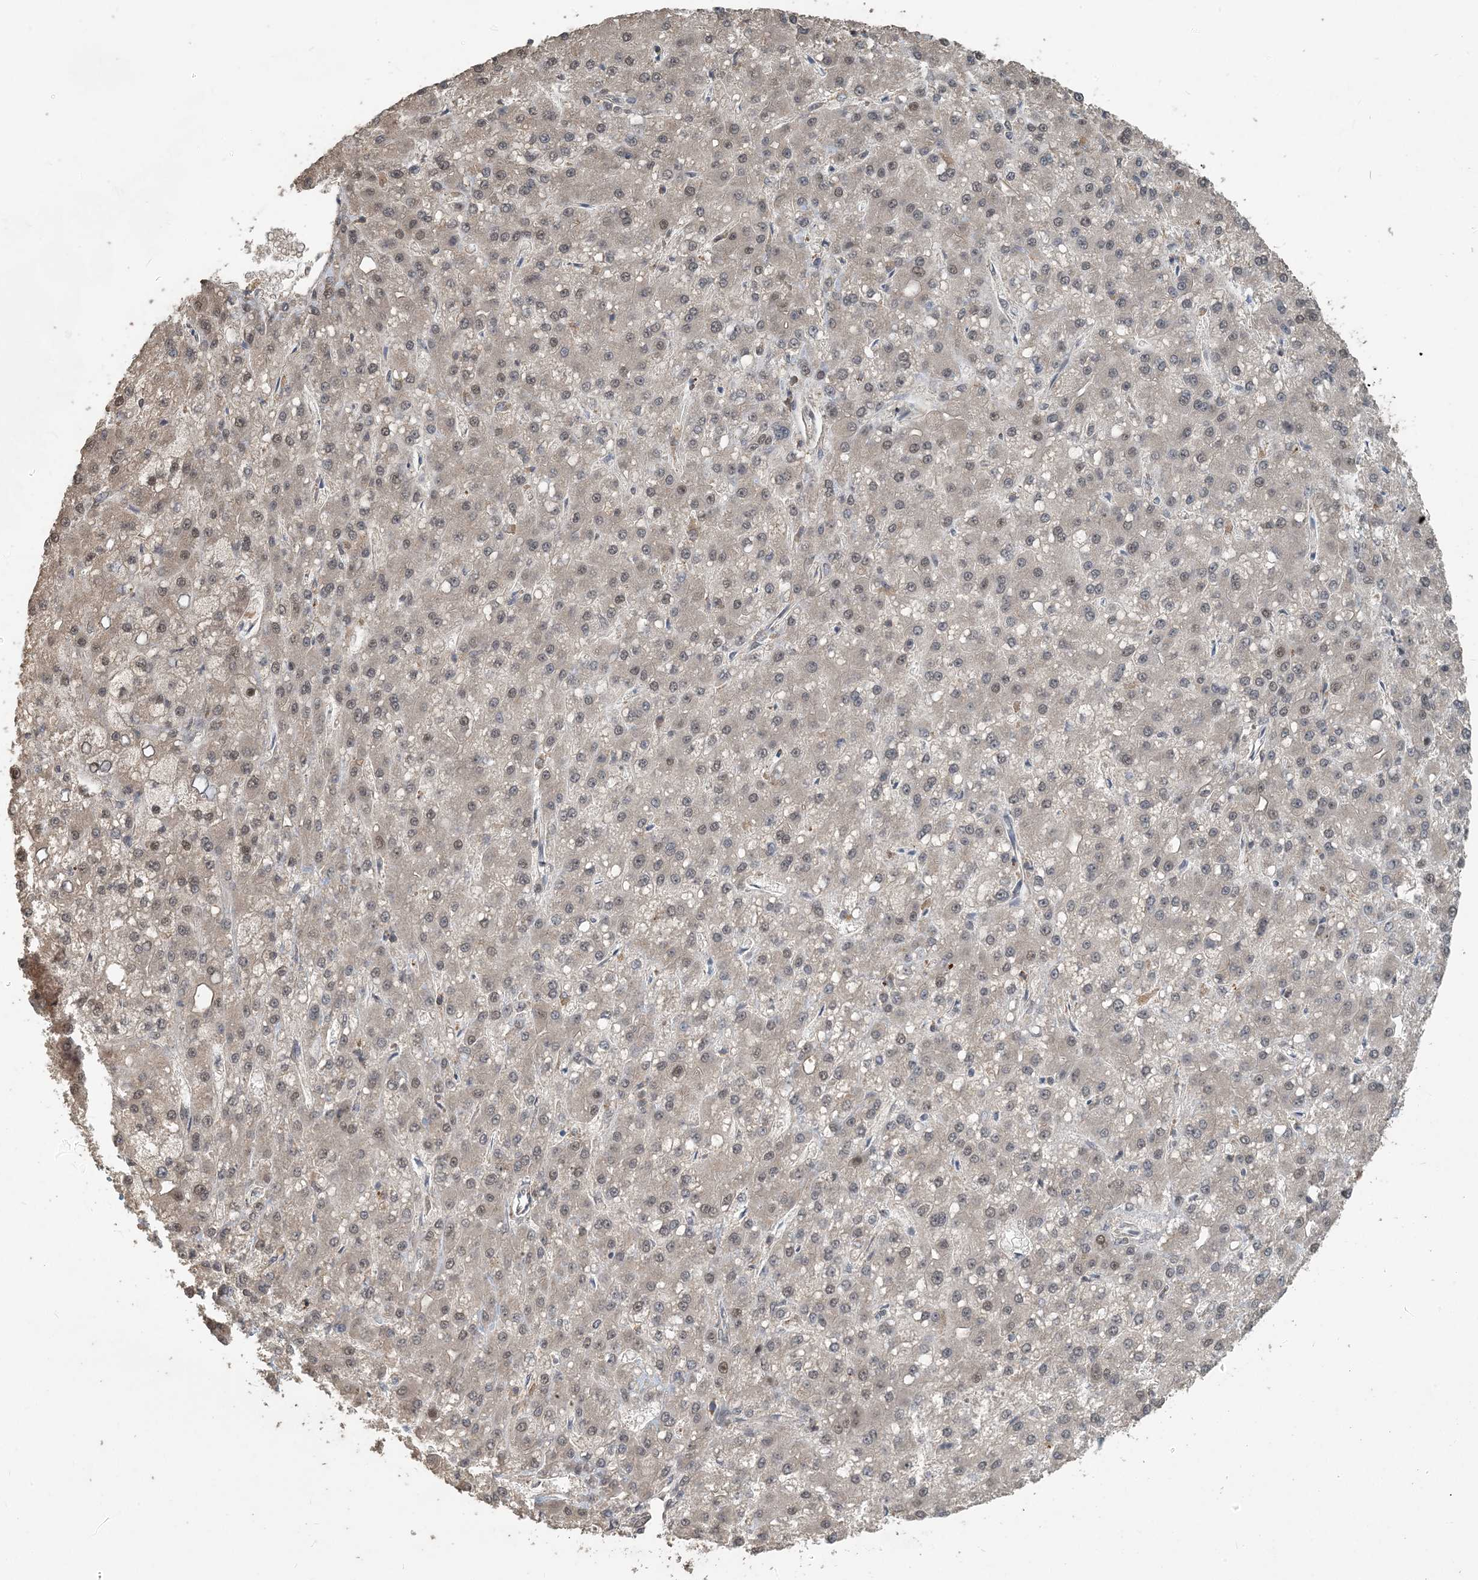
{"staining": {"intensity": "weak", "quantity": "<25%", "location": "cytoplasmic/membranous,nuclear"}, "tissue": "liver cancer", "cell_type": "Tumor cells", "image_type": "cancer", "snomed": [{"axis": "morphology", "description": "Carcinoma, Hepatocellular, NOS"}, {"axis": "topography", "description": "Liver"}], "caption": "DAB immunohistochemical staining of human liver hepatocellular carcinoma demonstrates no significant expression in tumor cells. The staining was performed using DAB to visualize the protein expression in brown, while the nuclei were stained in blue with hematoxylin (Magnification: 20x).", "gene": "ZC3H12A", "patient": {"sex": "male", "age": 67}}